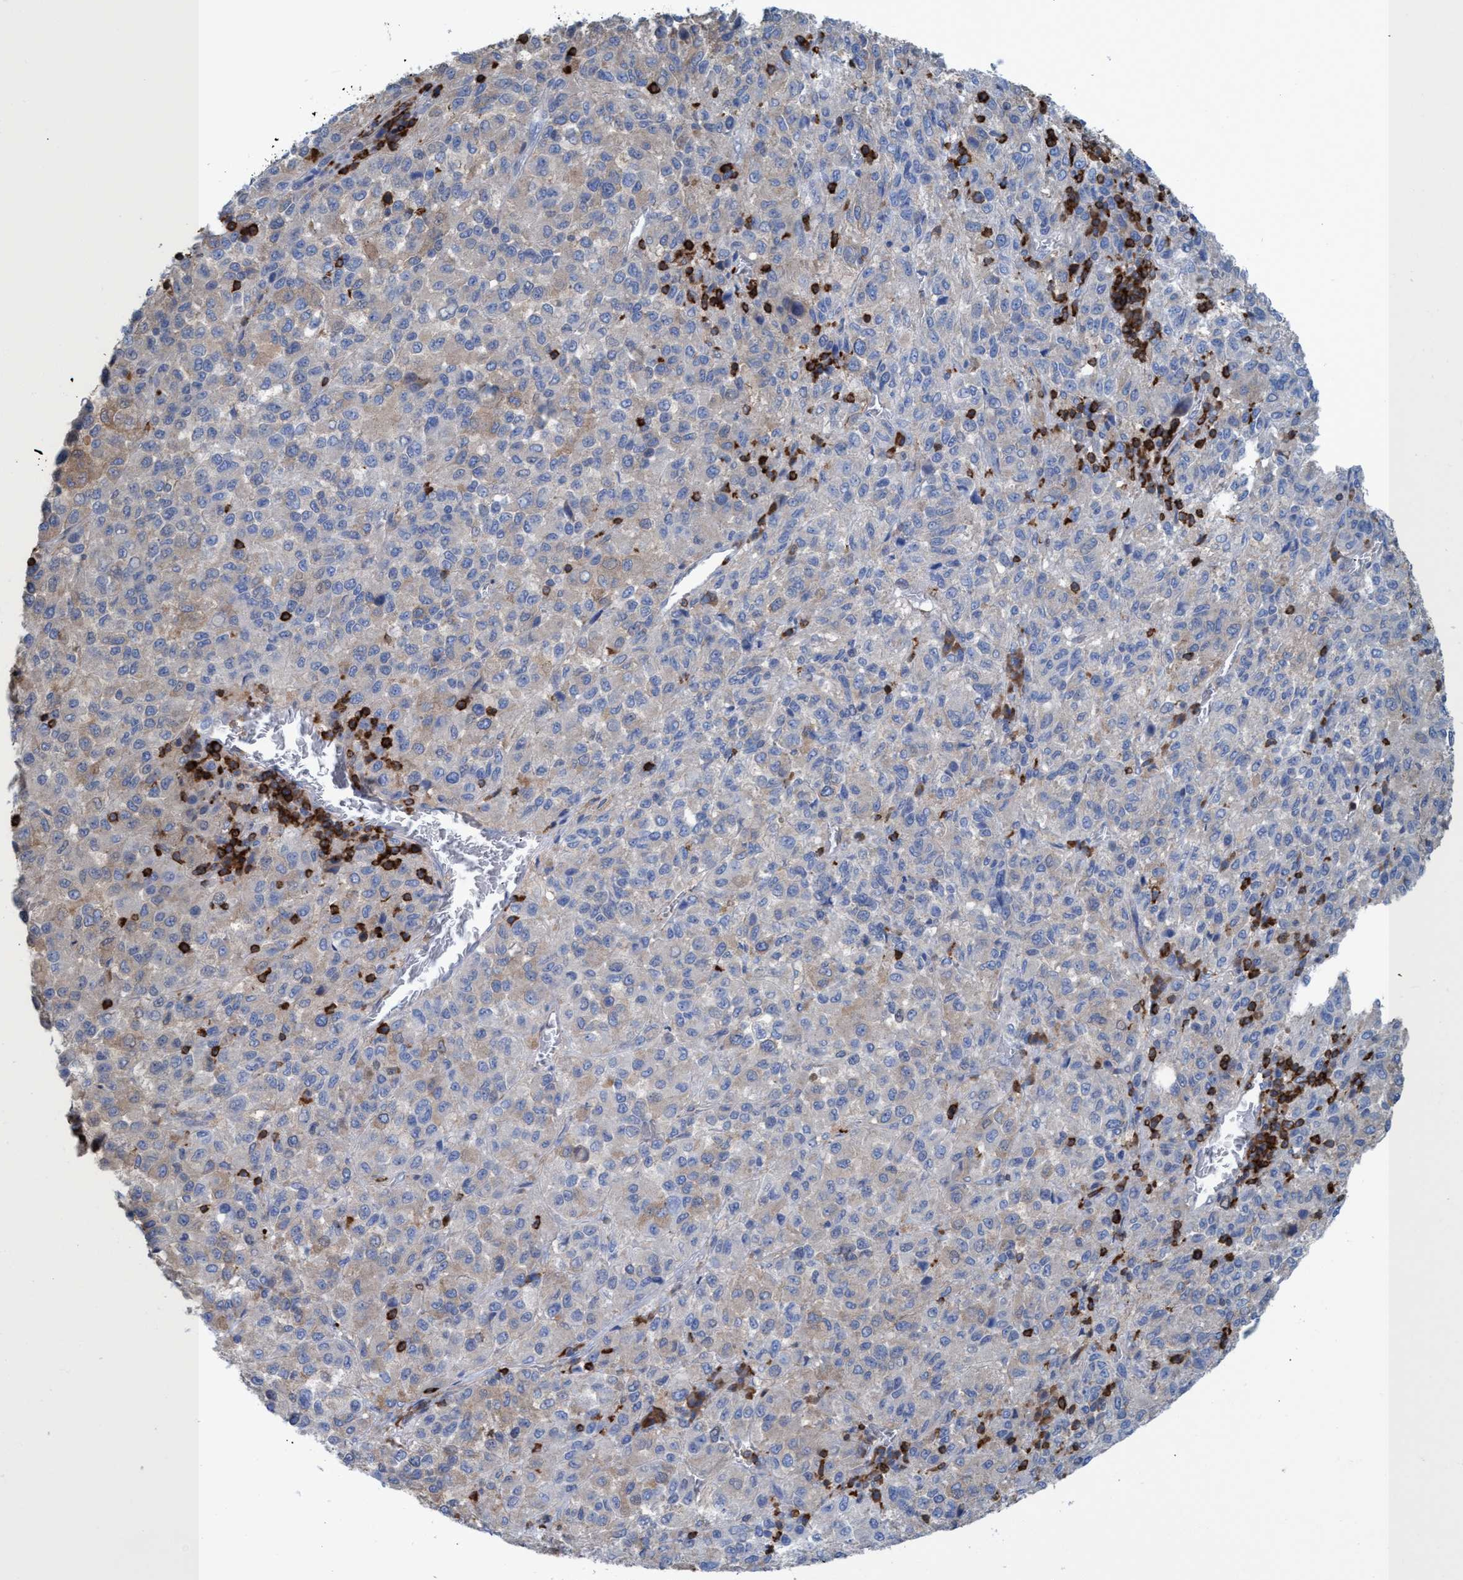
{"staining": {"intensity": "weak", "quantity": "25%-75%", "location": "cytoplasmic/membranous"}, "tissue": "skin cancer", "cell_type": "Tumor cells", "image_type": "cancer", "snomed": [{"axis": "morphology", "description": "Squamous cell carcinoma, NOS"}, {"axis": "topography", "description": "Skin"}], "caption": "DAB (3,3'-diaminobenzidine) immunohistochemical staining of human skin cancer exhibits weak cytoplasmic/membranous protein positivity in approximately 25%-75% of tumor cells.", "gene": "EZR", "patient": {"sex": "female", "age": 73}}